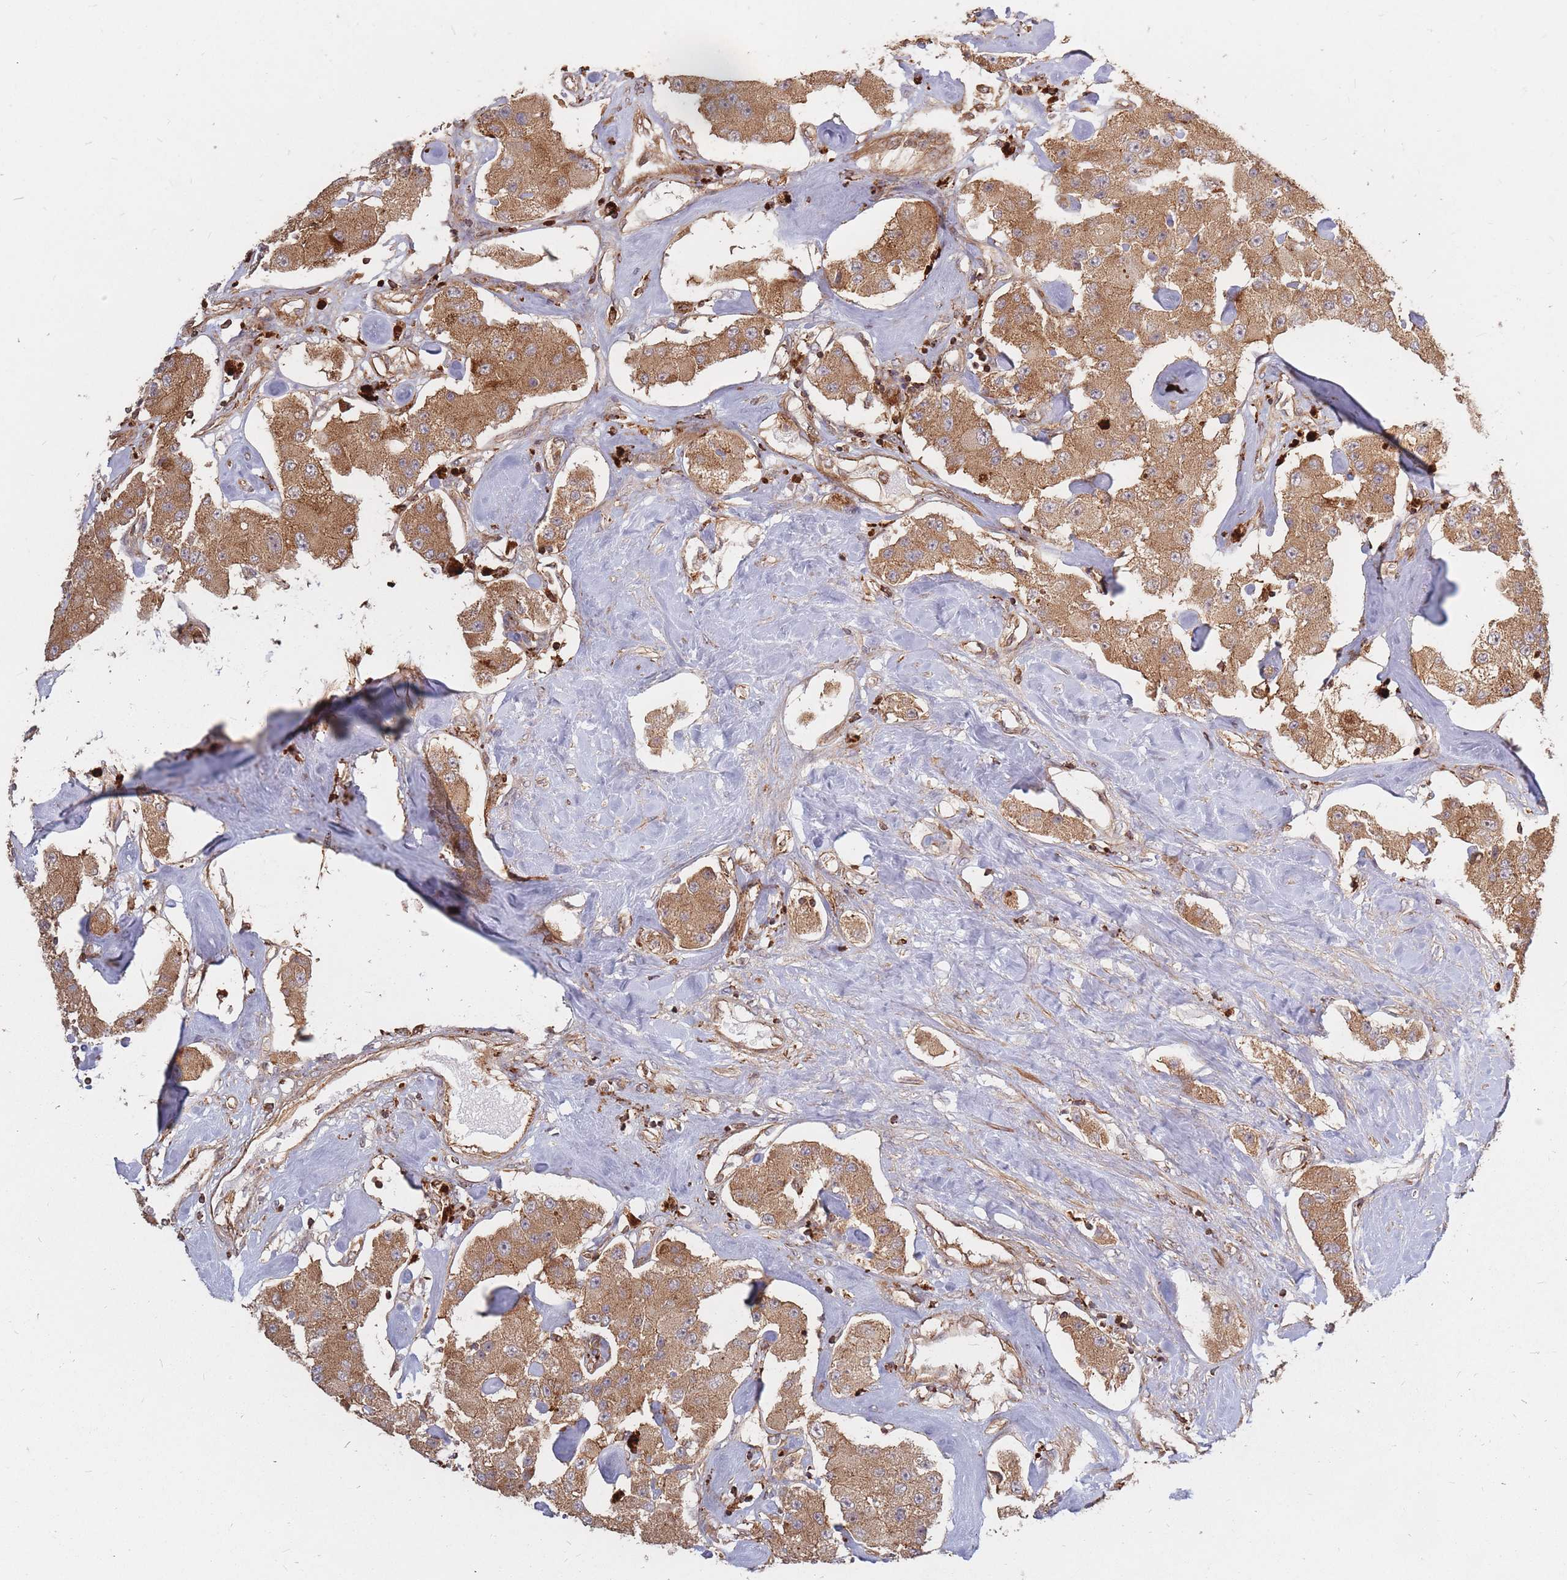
{"staining": {"intensity": "moderate", "quantity": ">75%", "location": "cytoplasmic/membranous"}, "tissue": "carcinoid", "cell_type": "Tumor cells", "image_type": "cancer", "snomed": [{"axis": "morphology", "description": "Carcinoid, malignant, NOS"}, {"axis": "topography", "description": "Pancreas"}], "caption": "The photomicrograph exhibits a brown stain indicating the presence of a protein in the cytoplasmic/membranous of tumor cells in carcinoid (malignant).", "gene": "RASSF2", "patient": {"sex": "male", "age": 41}}